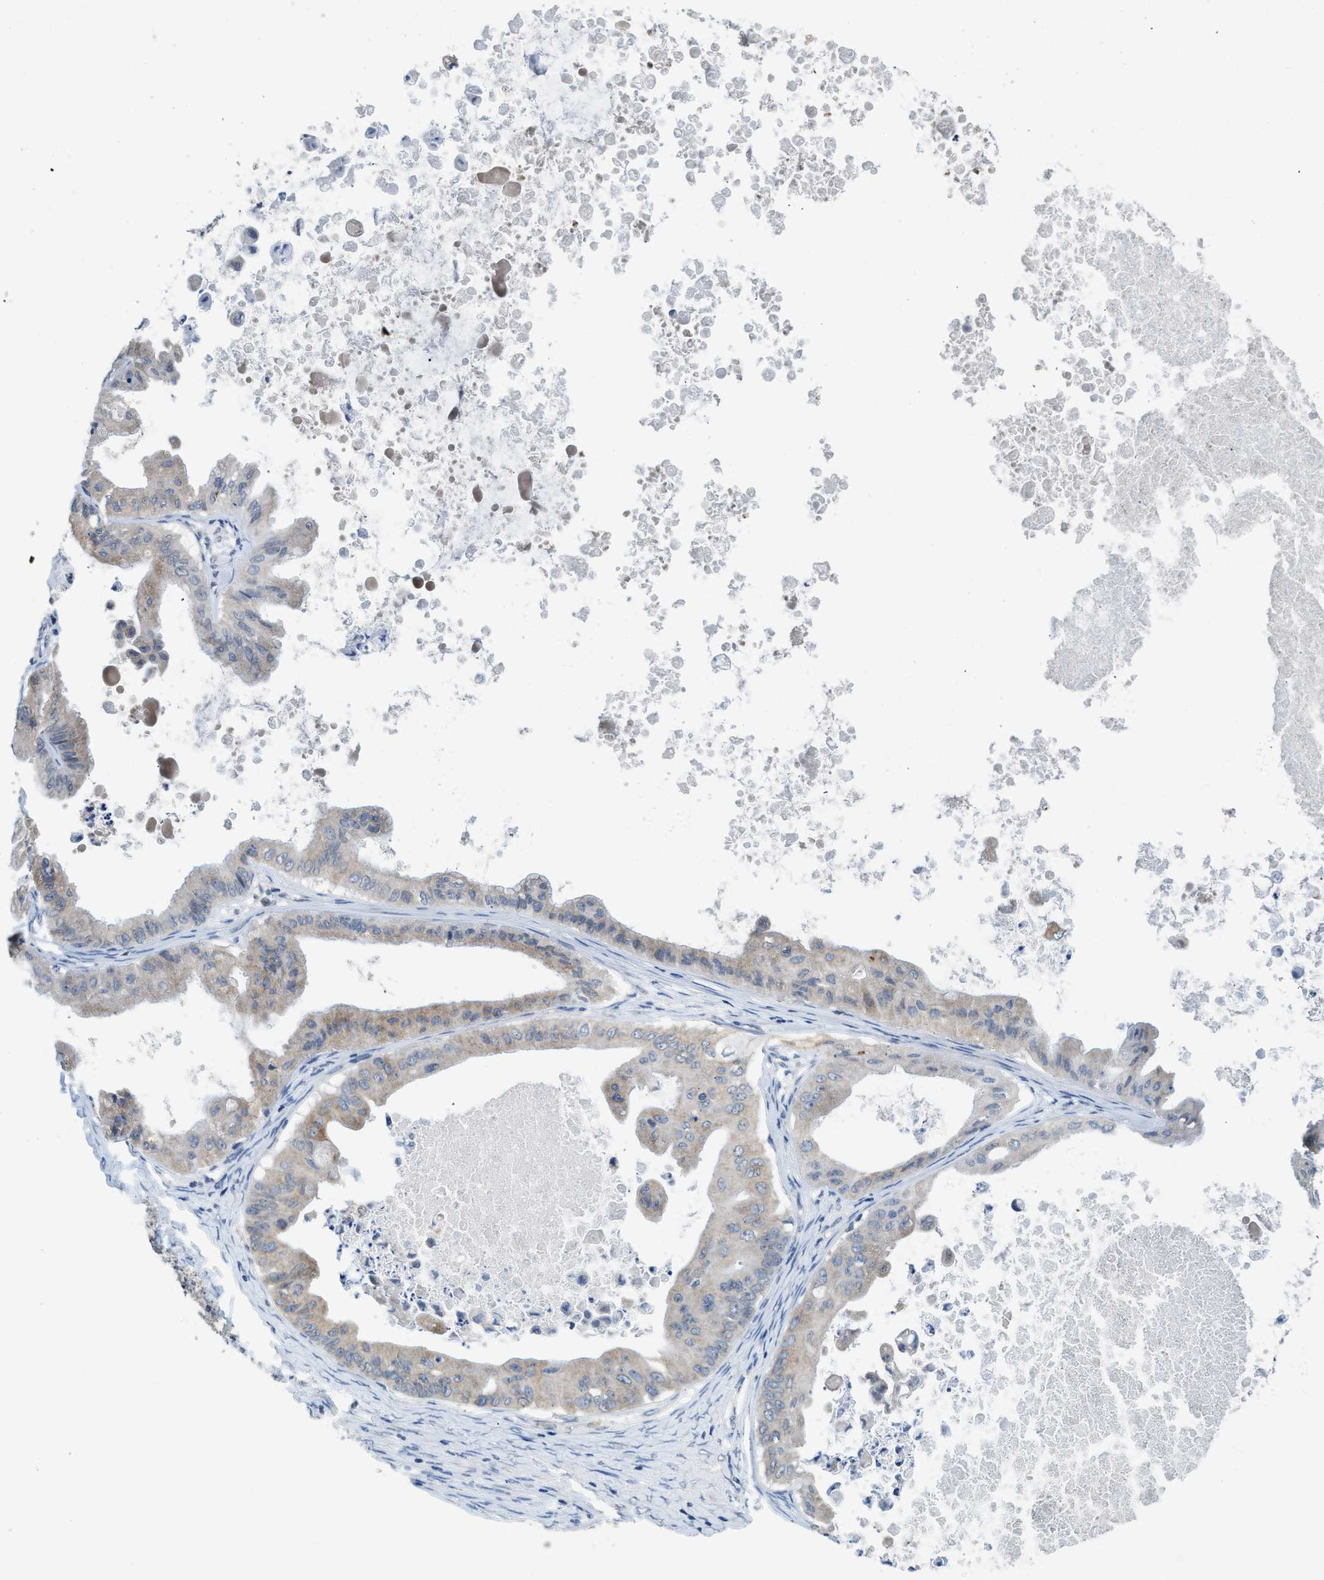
{"staining": {"intensity": "weak", "quantity": ">75%", "location": "cytoplasmic/membranous"}, "tissue": "ovarian cancer", "cell_type": "Tumor cells", "image_type": "cancer", "snomed": [{"axis": "morphology", "description": "Cystadenocarcinoma, mucinous, NOS"}, {"axis": "topography", "description": "Ovary"}], "caption": "Immunohistochemistry (IHC) of ovarian mucinous cystadenocarcinoma shows low levels of weak cytoplasmic/membranous expression in approximately >75% of tumor cells.", "gene": "BCAP31", "patient": {"sex": "female", "age": 37}}